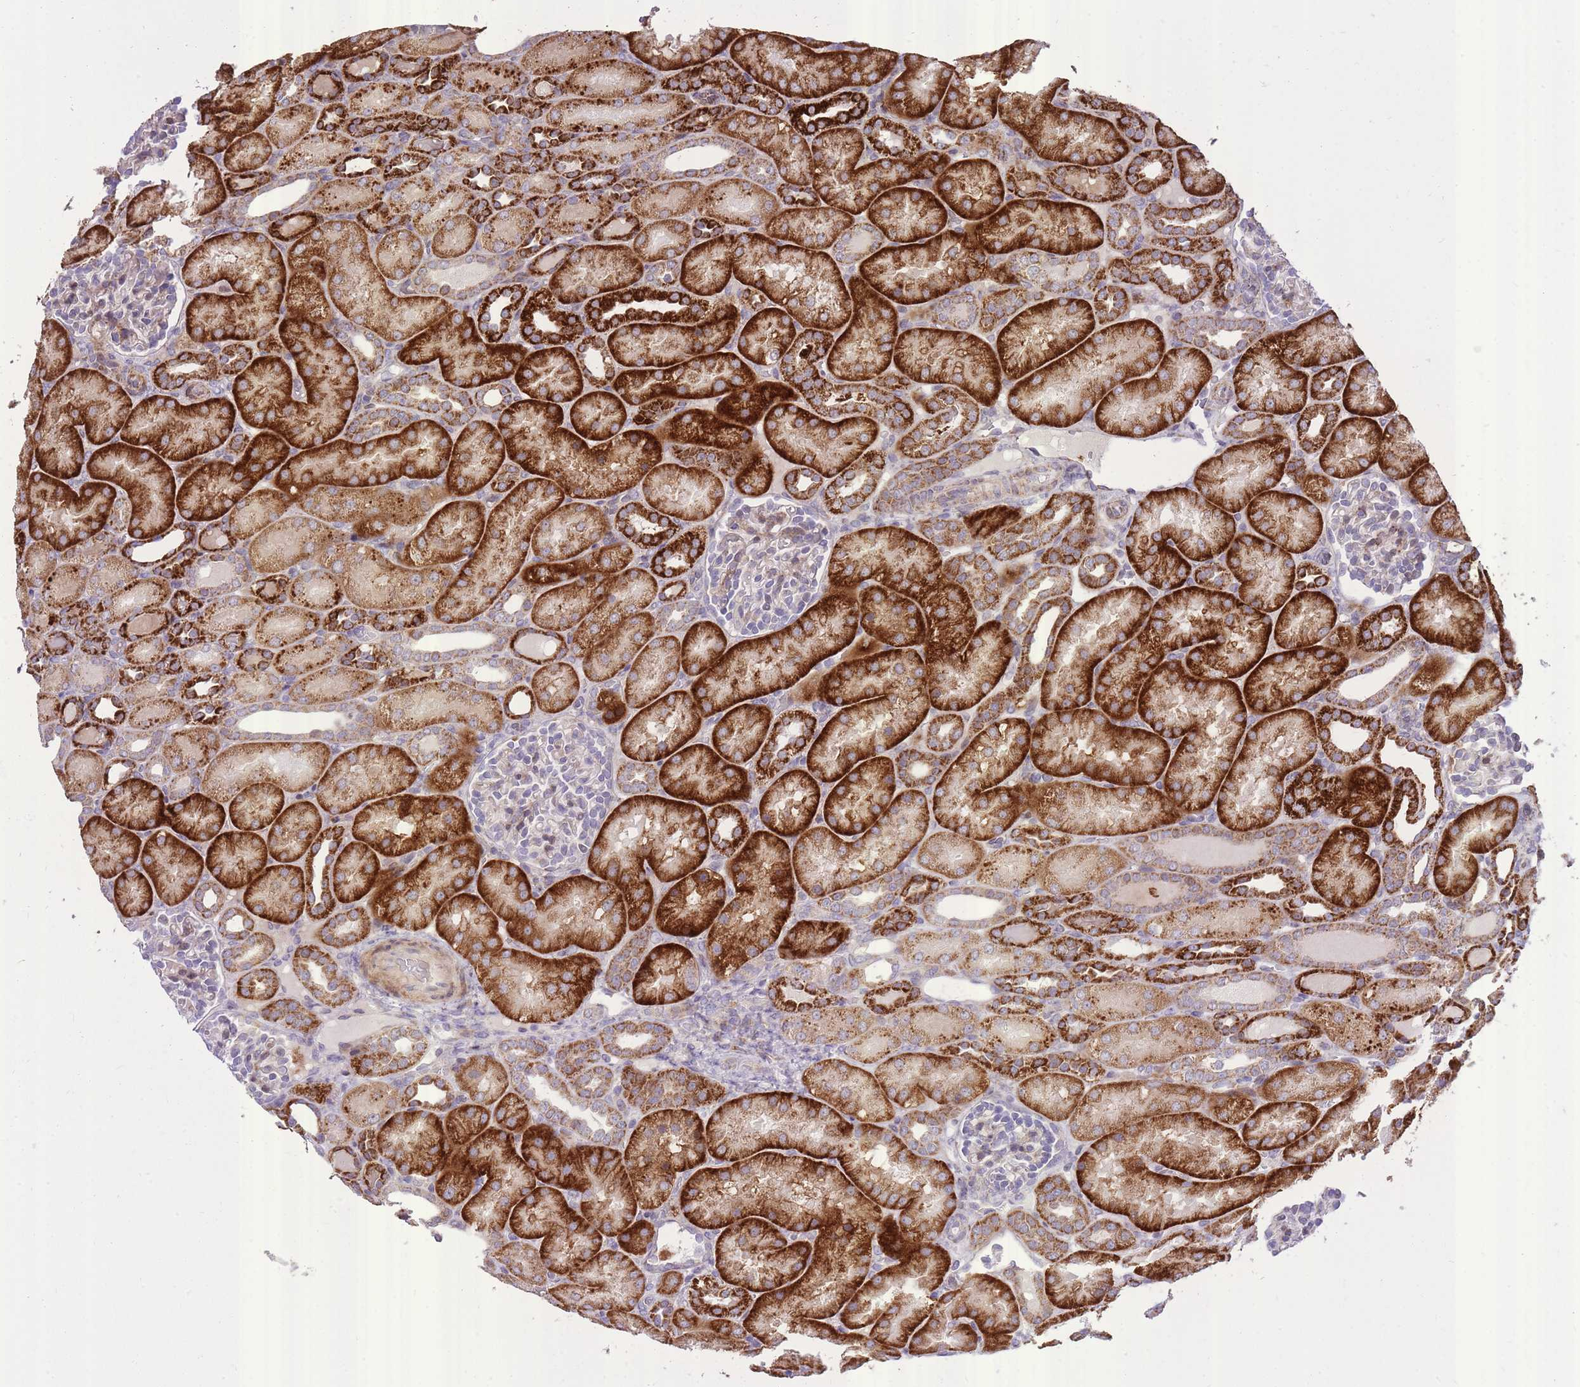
{"staining": {"intensity": "negative", "quantity": "none", "location": "none"}, "tissue": "kidney", "cell_type": "Cells in glomeruli", "image_type": "normal", "snomed": [{"axis": "morphology", "description": "Normal tissue, NOS"}, {"axis": "topography", "description": "Kidney"}], "caption": "Normal kidney was stained to show a protein in brown. There is no significant expression in cells in glomeruli. (Stains: DAB immunohistochemistry (IHC) with hematoxylin counter stain, Microscopy: brightfield microscopy at high magnification).", "gene": "SLC4A4", "patient": {"sex": "male", "age": 1}}